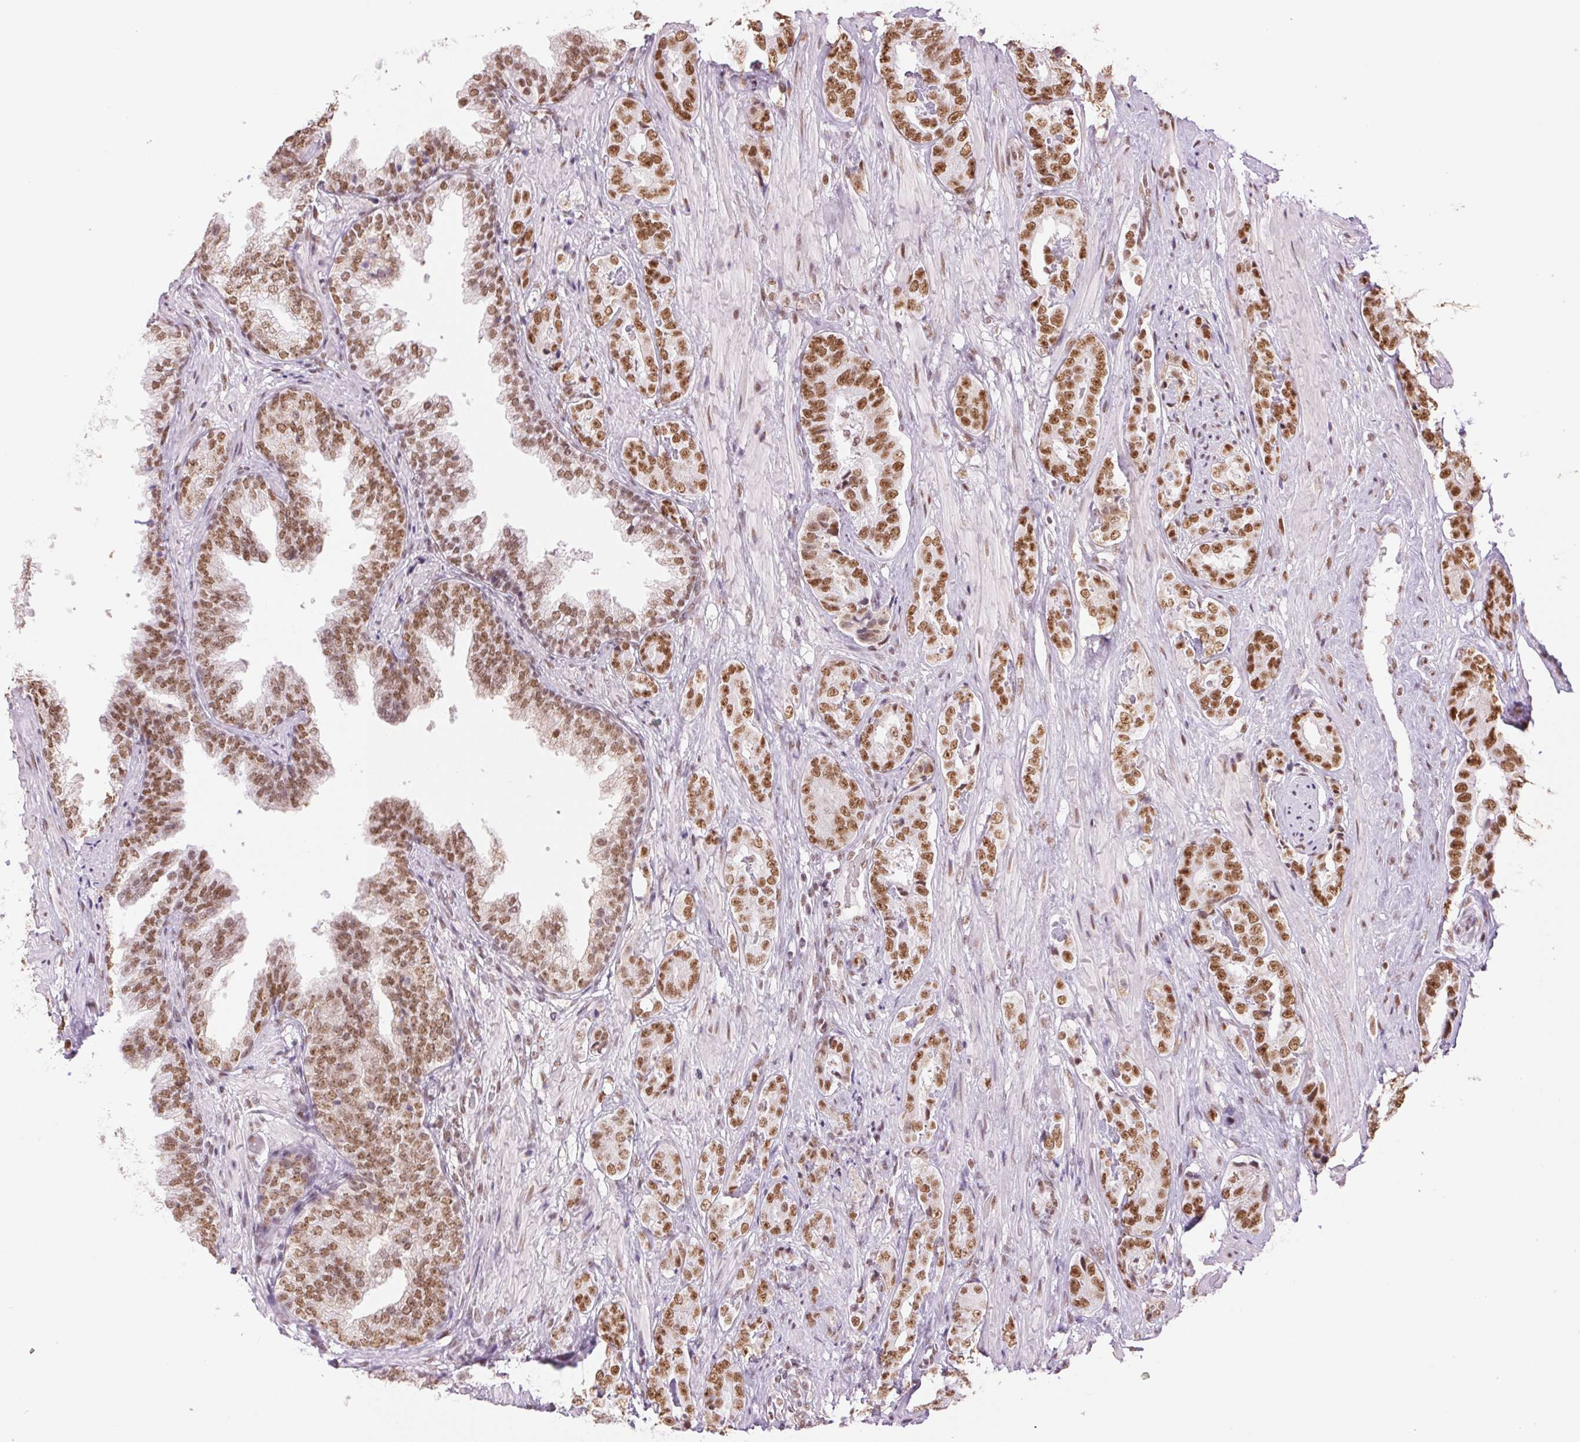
{"staining": {"intensity": "moderate", "quantity": ">75%", "location": "nuclear"}, "tissue": "prostate cancer", "cell_type": "Tumor cells", "image_type": "cancer", "snomed": [{"axis": "morphology", "description": "Adenocarcinoma, High grade"}, {"axis": "topography", "description": "Prostate"}], "caption": "Protein analysis of prostate cancer (high-grade adenocarcinoma) tissue reveals moderate nuclear expression in approximately >75% of tumor cells. The staining was performed using DAB (3,3'-diaminobenzidine), with brown indicating positive protein expression. Nuclei are stained blue with hematoxylin.", "gene": "ZFR2", "patient": {"sex": "male", "age": 71}}